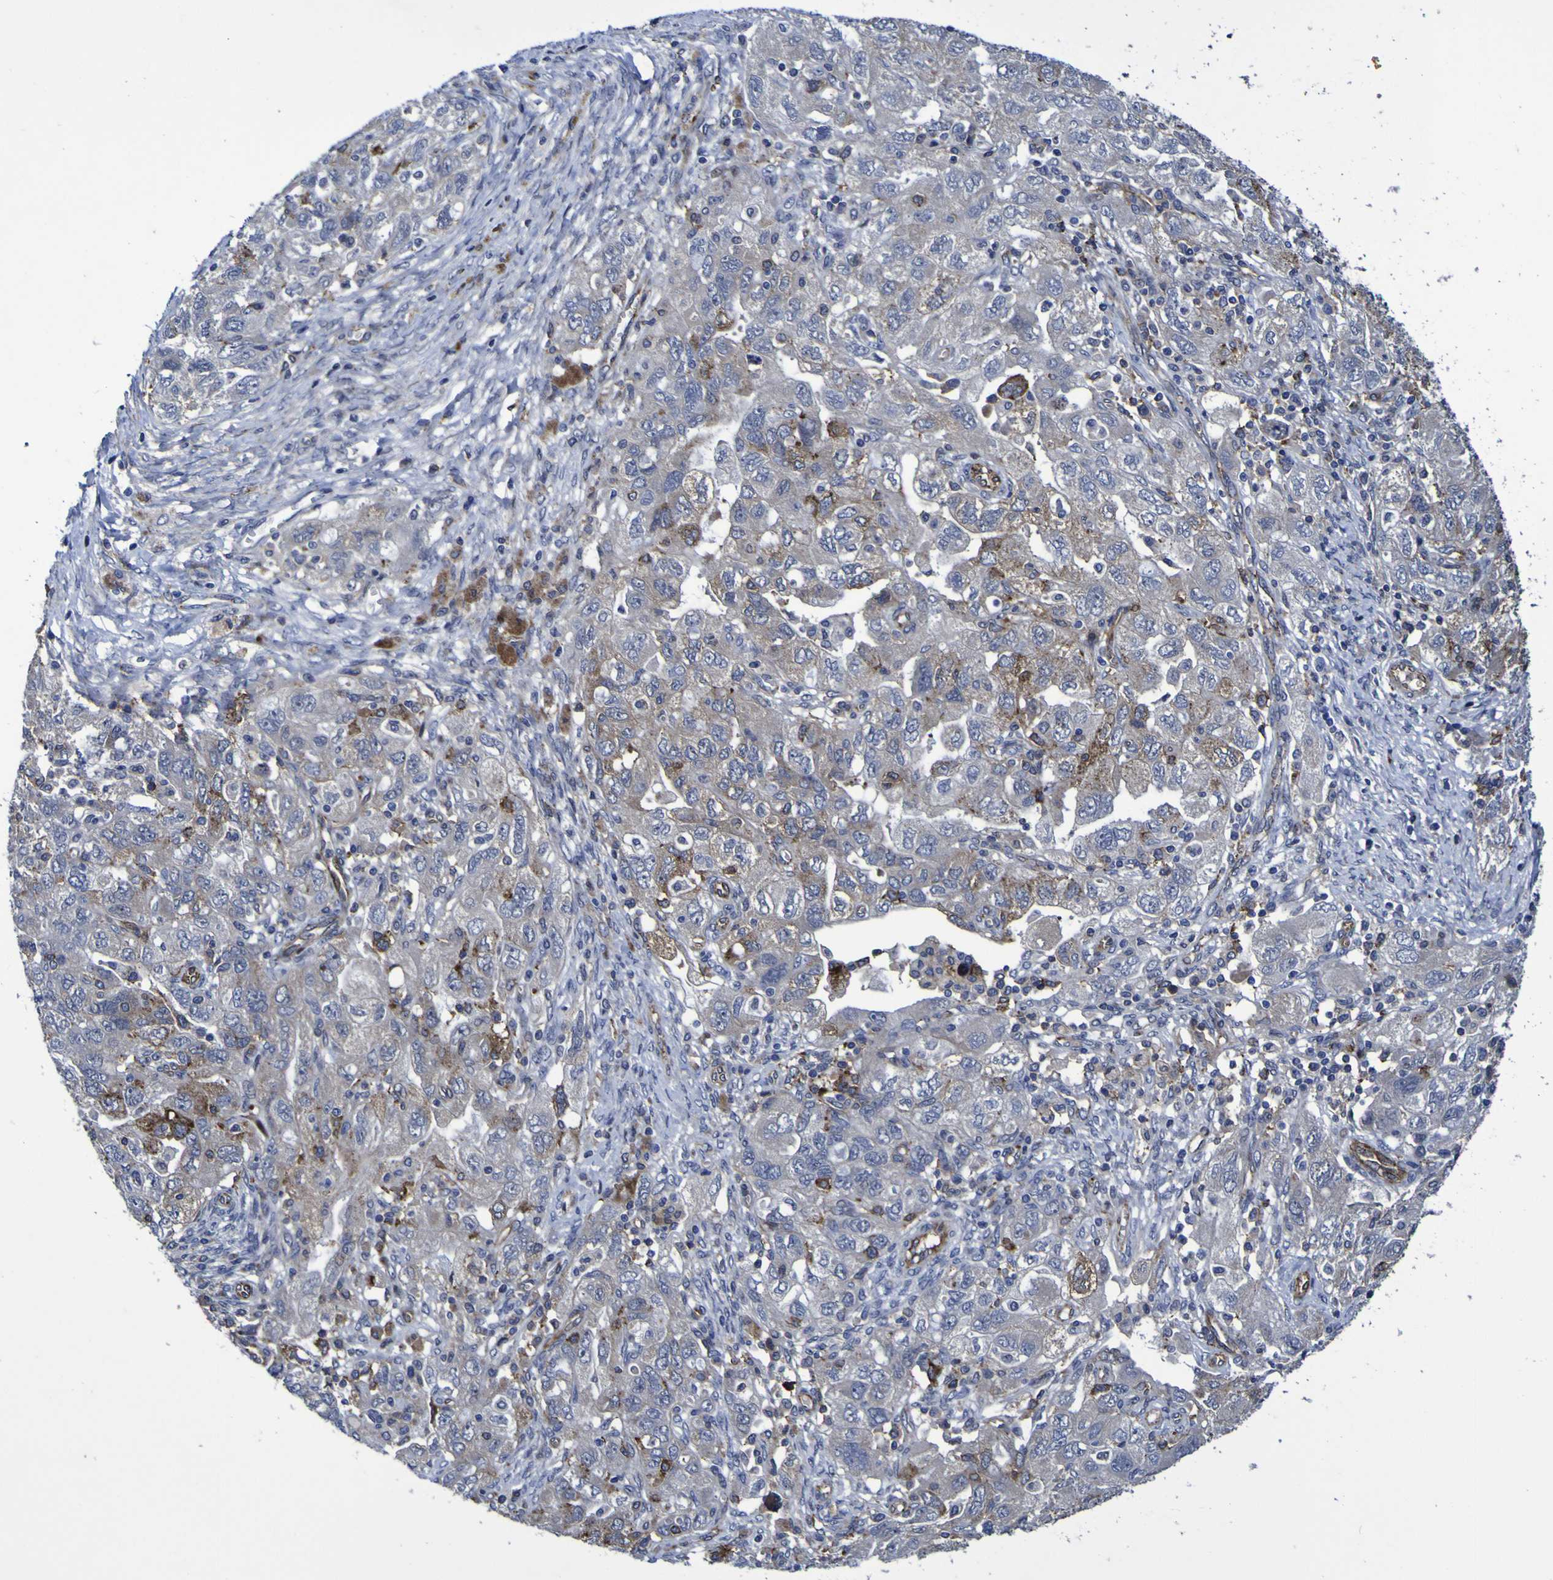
{"staining": {"intensity": "strong", "quantity": "25%-75%", "location": "cytoplasmic/membranous"}, "tissue": "ovarian cancer", "cell_type": "Tumor cells", "image_type": "cancer", "snomed": [{"axis": "morphology", "description": "Carcinoma, NOS"}, {"axis": "morphology", "description": "Cystadenocarcinoma, serous, NOS"}, {"axis": "topography", "description": "Ovary"}], "caption": "IHC micrograph of human ovarian cancer (serous cystadenocarcinoma) stained for a protein (brown), which reveals high levels of strong cytoplasmic/membranous staining in approximately 25%-75% of tumor cells.", "gene": "MGLL", "patient": {"sex": "female", "age": 69}}